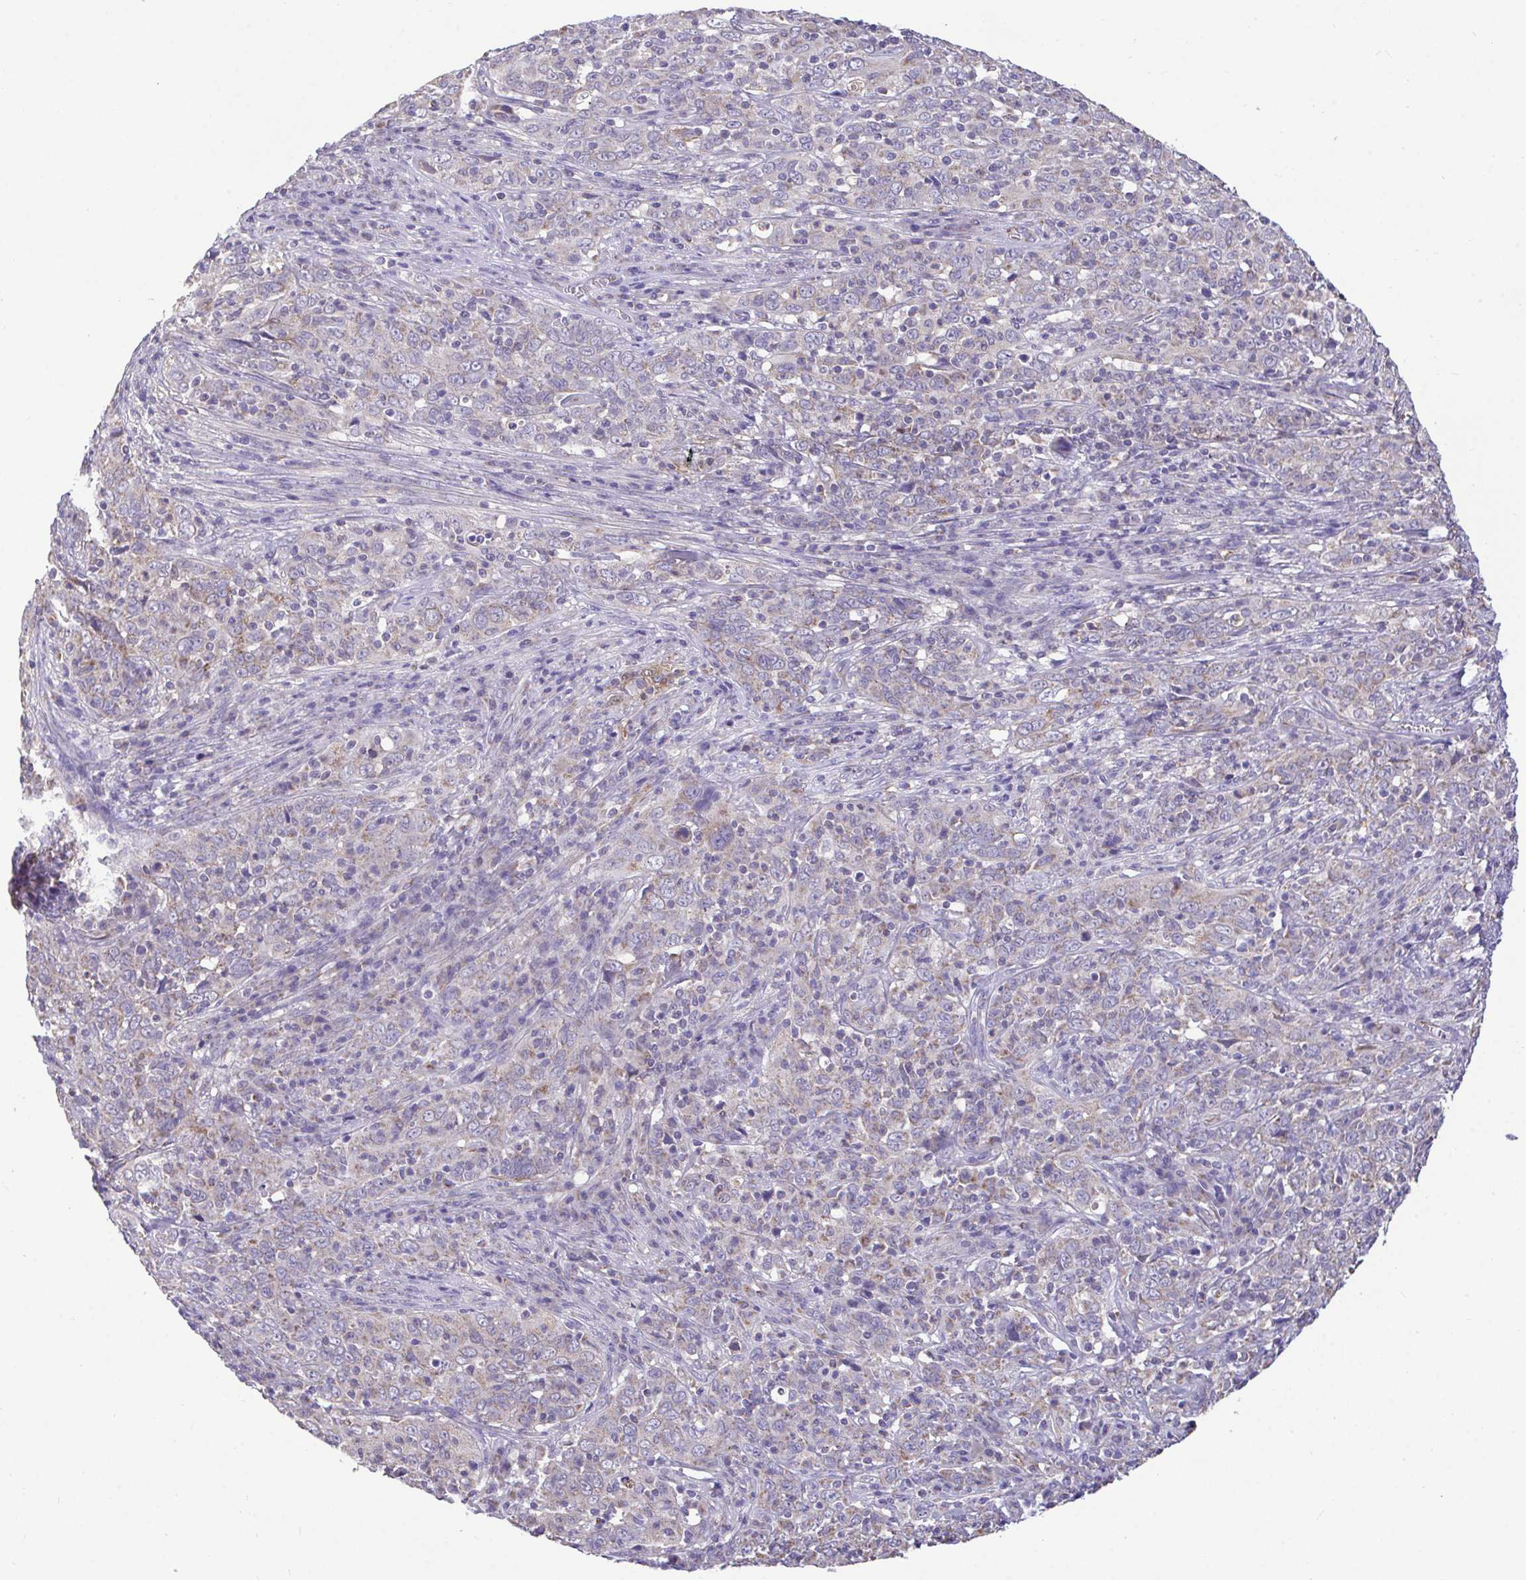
{"staining": {"intensity": "weak", "quantity": "<25%", "location": "cytoplasmic/membranous"}, "tissue": "cervical cancer", "cell_type": "Tumor cells", "image_type": "cancer", "snomed": [{"axis": "morphology", "description": "Squamous cell carcinoma, NOS"}, {"axis": "topography", "description": "Cervix"}], "caption": "Cervical squamous cell carcinoma stained for a protein using IHC demonstrates no staining tumor cells.", "gene": "SARS2", "patient": {"sex": "female", "age": 46}}